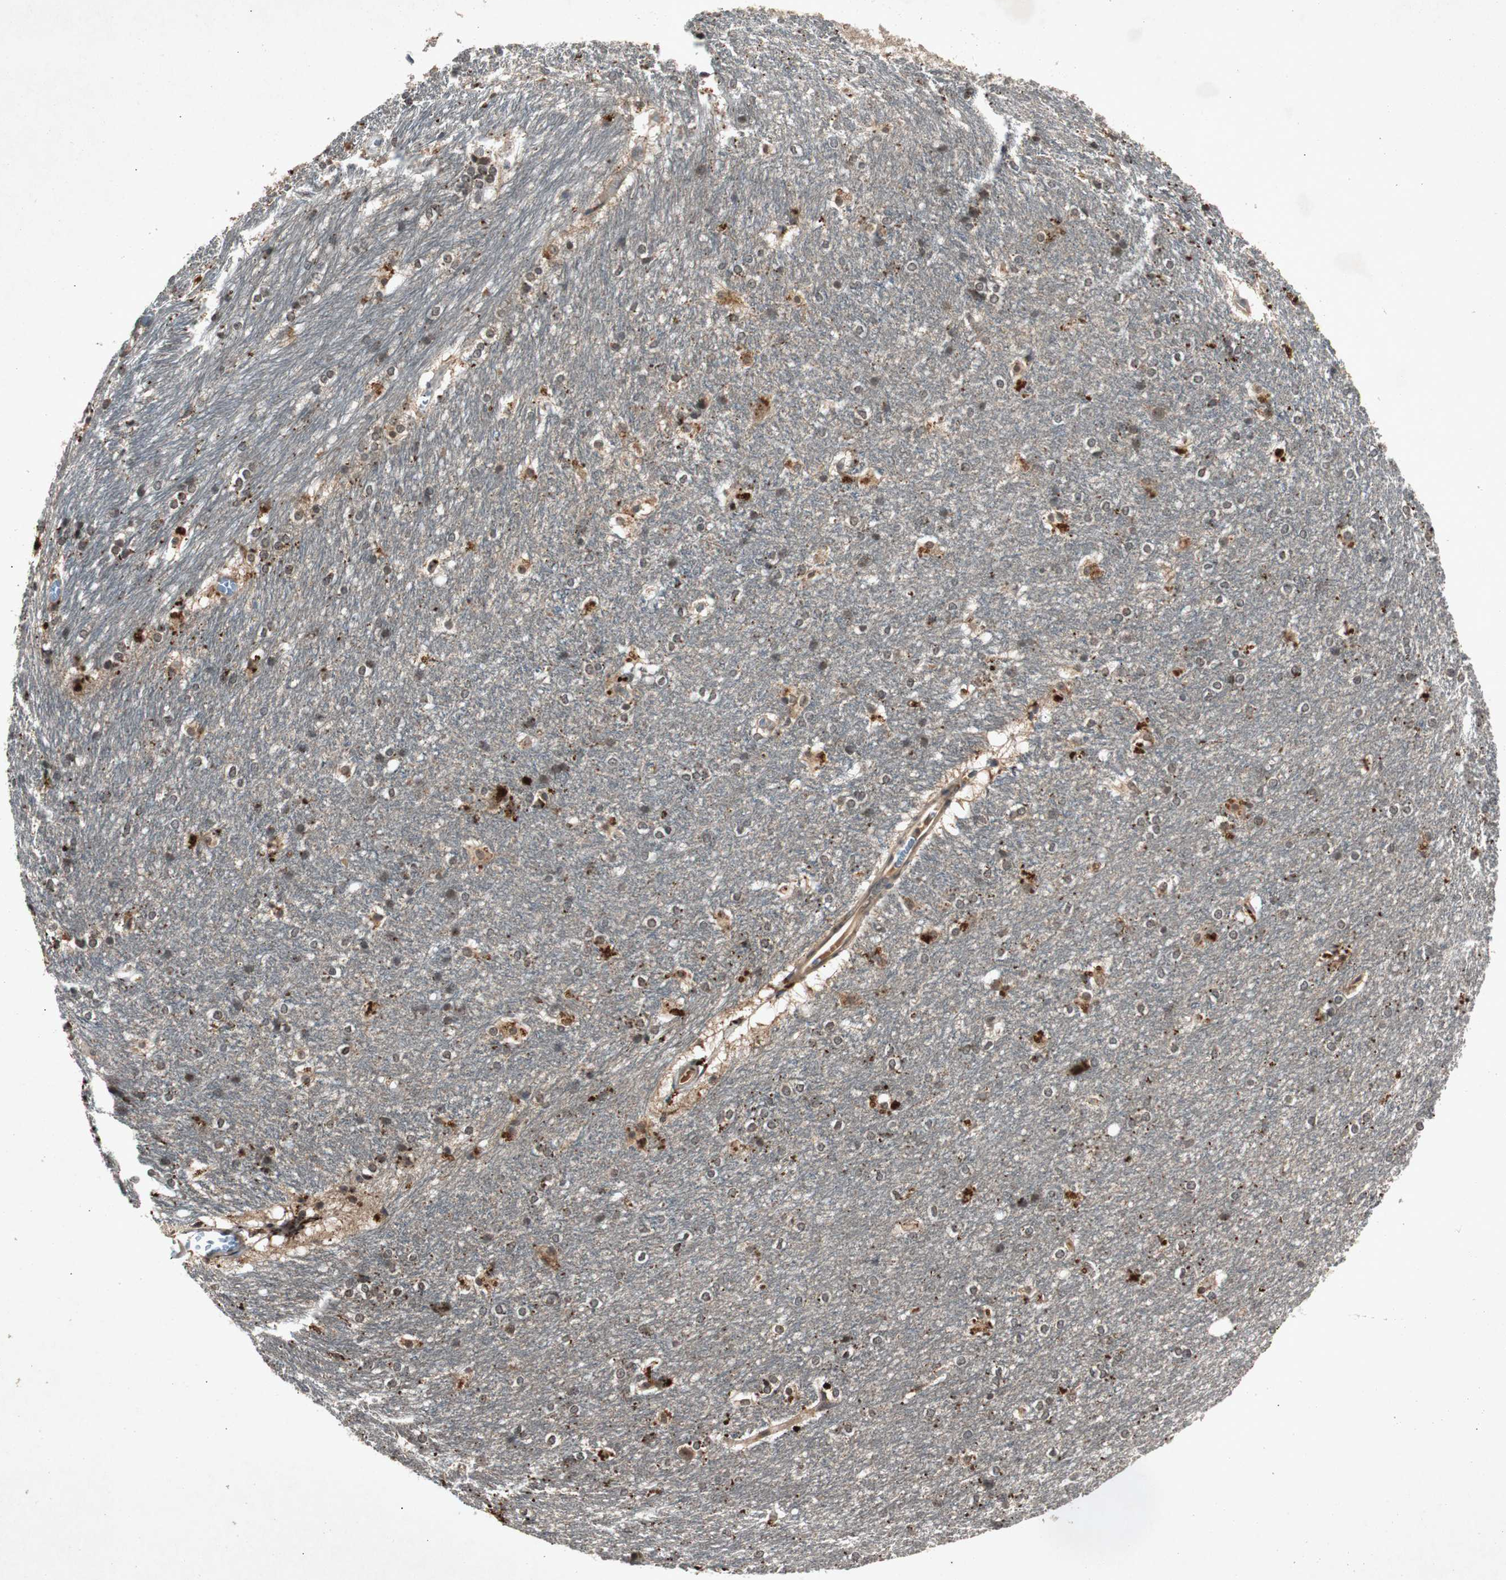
{"staining": {"intensity": "strong", "quantity": "<25%", "location": "cytoplasmic/membranous"}, "tissue": "hippocampus", "cell_type": "Glial cells", "image_type": "normal", "snomed": [{"axis": "morphology", "description": "Normal tissue, NOS"}, {"axis": "topography", "description": "Hippocampus"}], "caption": "Approximately <25% of glial cells in normal human hippocampus show strong cytoplasmic/membranous protein staining as visualized by brown immunohistochemical staining.", "gene": "SLIT2", "patient": {"sex": "female", "age": 19}}